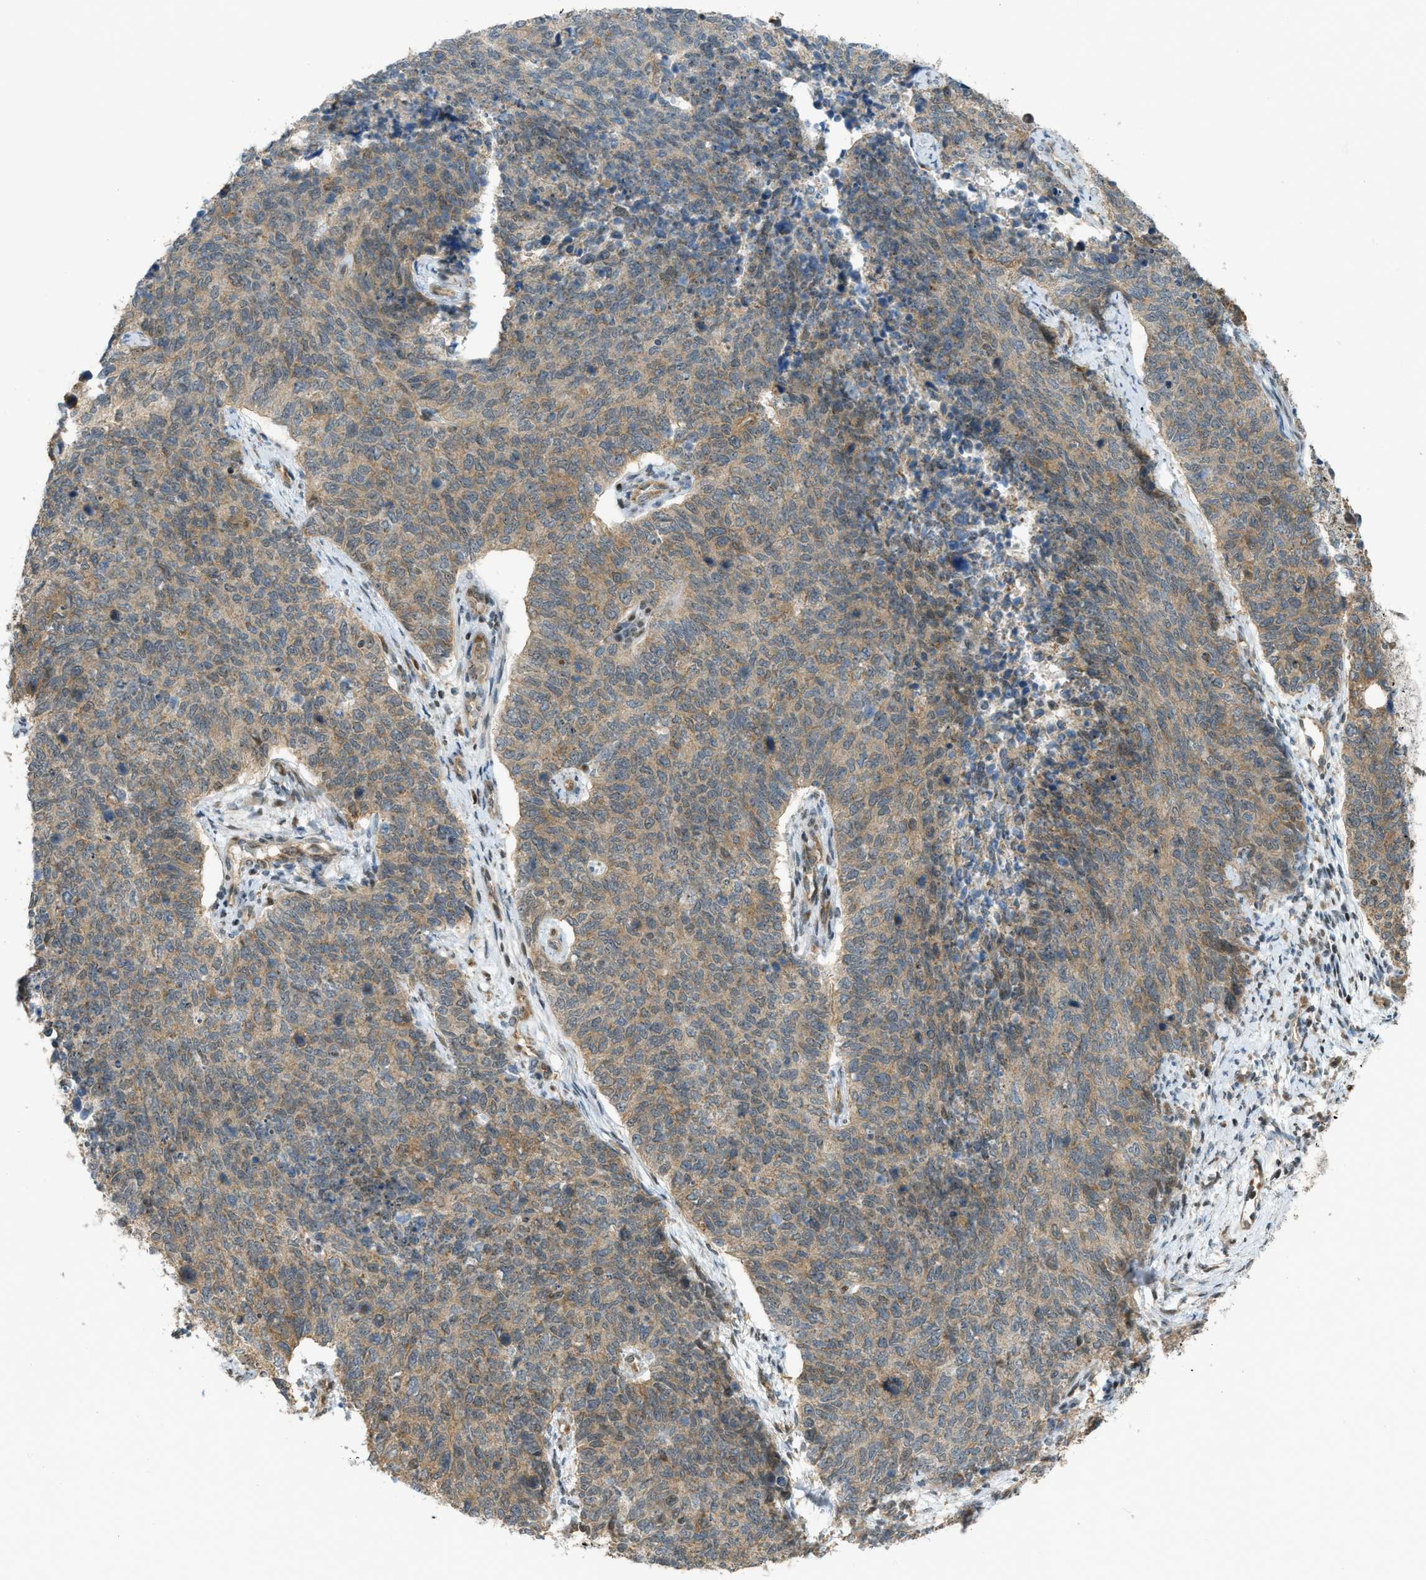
{"staining": {"intensity": "weak", "quantity": ">75%", "location": "cytoplasmic/membranous"}, "tissue": "cervical cancer", "cell_type": "Tumor cells", "image_type": "cancer", "snomed": [{"axis": "morphology", "description": "Squamous cell carcinoma, NOS"}, {"axis": "topography", "description": "Cervix"}], "caption": "High-power microscopy captured an immunohistochemistry histopathology image of cervical squamous cell carcinoma, revealing weak cytoplasmic/membranous expression in about >75% of tumor cells.", "gene": "CCDC186", "patient": {"sex": "female", "age": 63}}